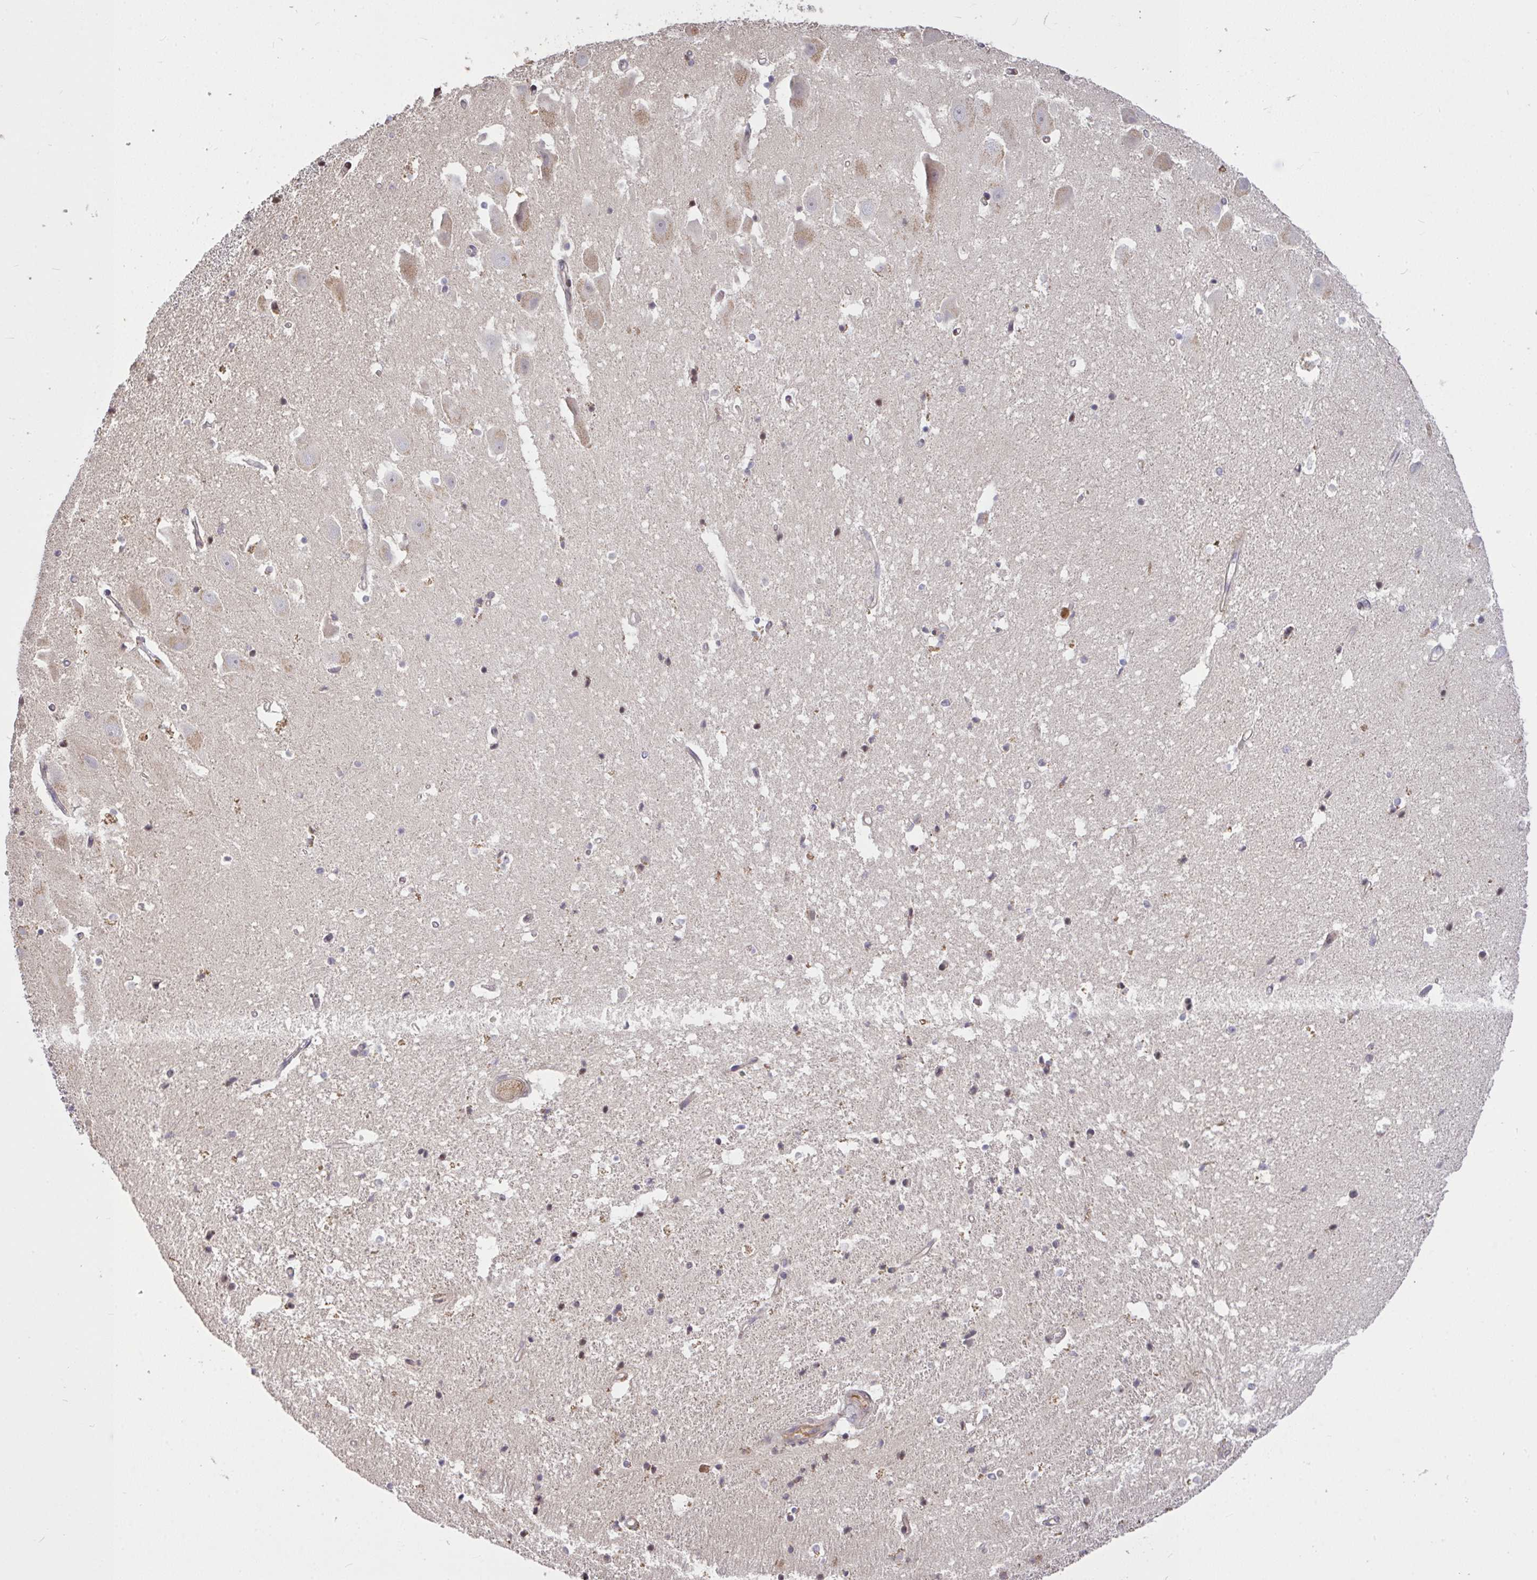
{"staining": {"intensity": "negative", "quantity": "none", "location": "none"}, "tissue": "hippocampus", "cell_type": "Glial cells", "image_type": "normal", "snomed": [{"axis": "morphology", "description": "Normal tissue, NOS"}, {"axis": "topography", "description": "Hippocampus"}], "caption": "Glial cells are negative for brown protein staining in benign hippocampus. (Stains: DAB (3,3'-diaminobenzidine) immunohistochemistry with hematoxylin counter stain, Microscopy: brightfield microscopy at high magnification).", "gene": "FCER1A", "patient": {"sex": "male", "age": 63}}